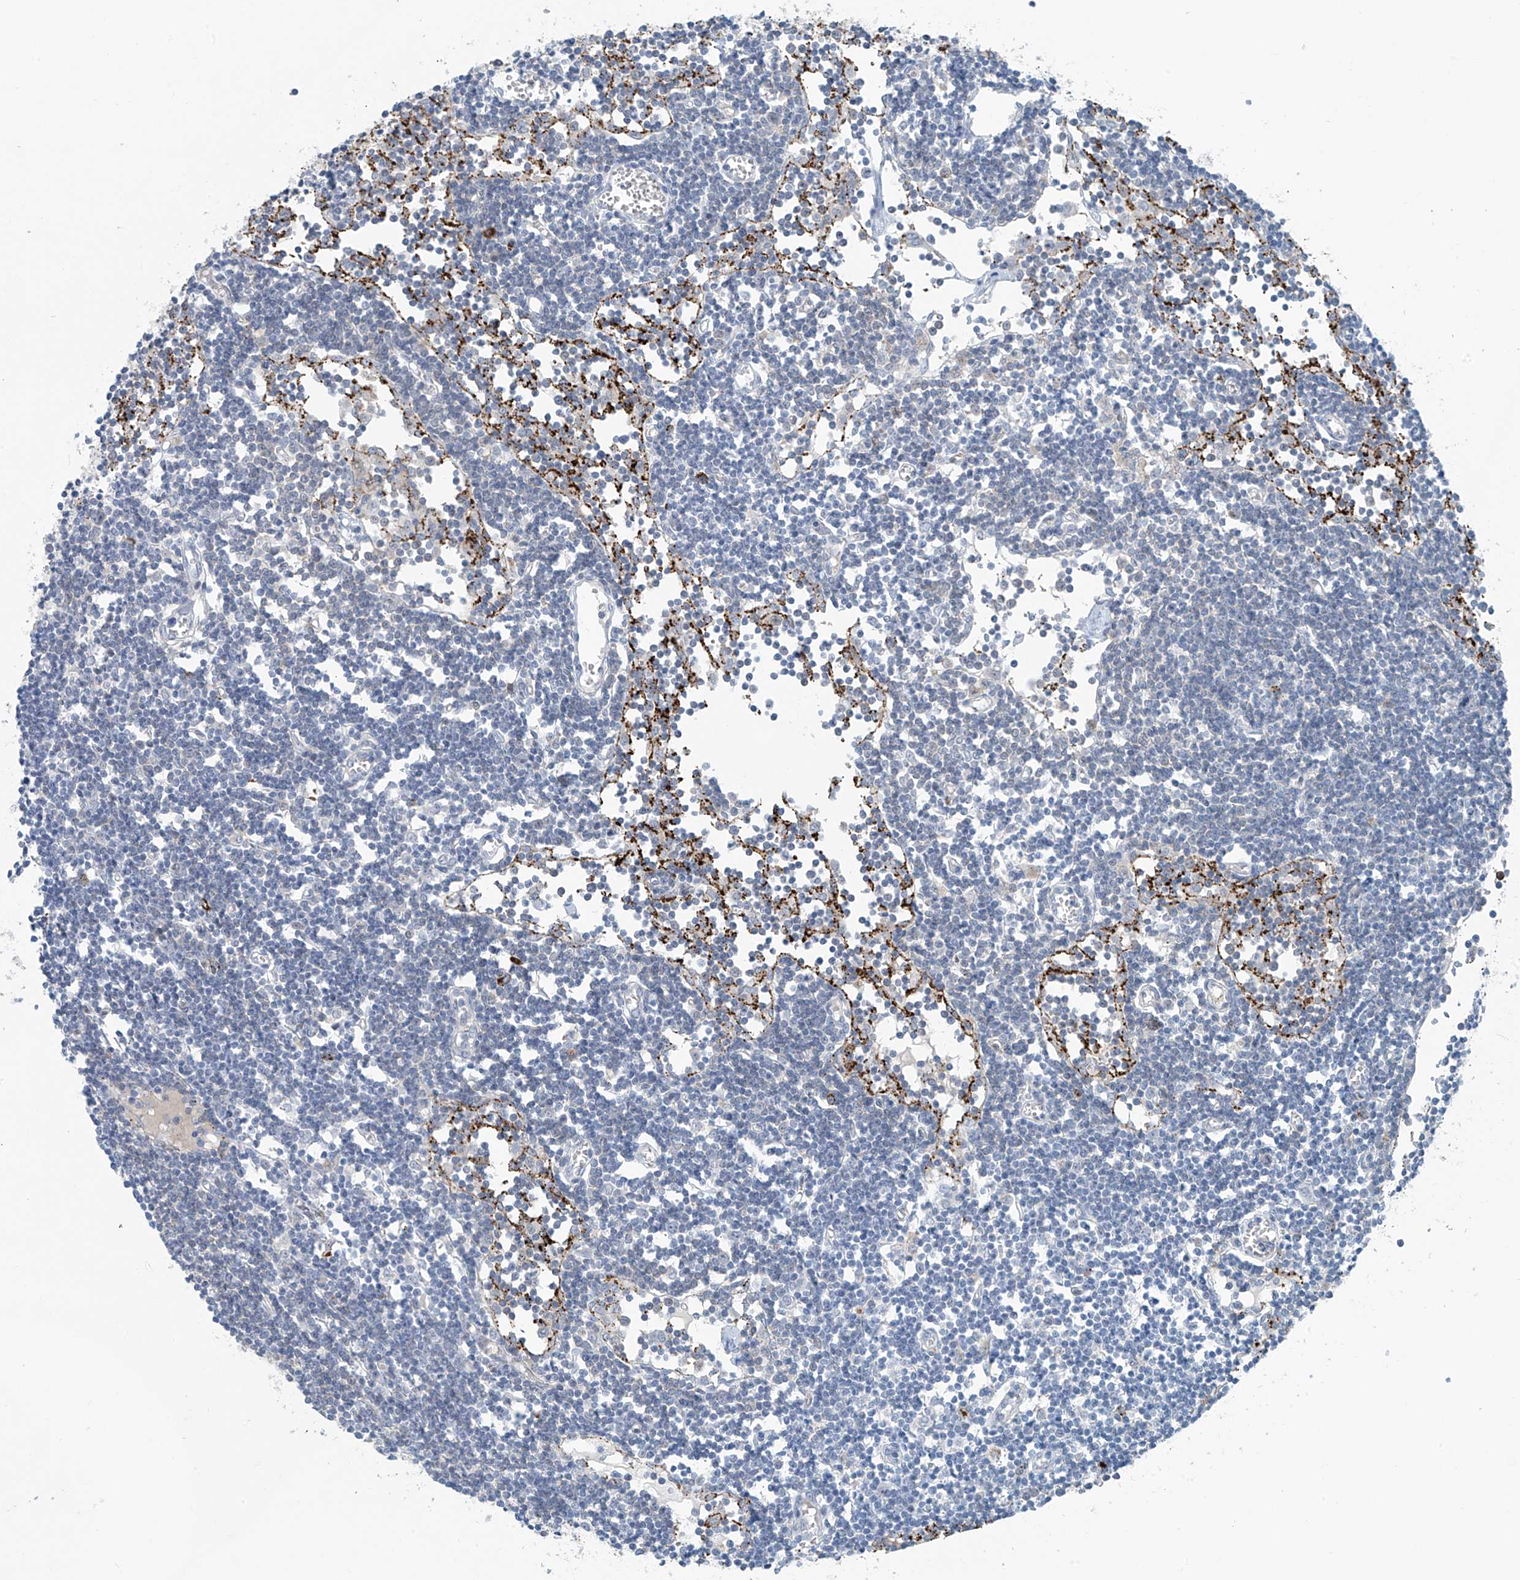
{"staining": {"intensity": "negative", "quantity": "none", "location": "none"}, "tissue": "lymph node", "cell_type": "Germinal center cells", "image_type": "normal", "snomed": [{"axis": "morphology", "description": "Normal tissue, NOS"}, {"axis": "topography", "description": "Lymph node"}], "caption": "An image of human lymph node is negative for staining in germinal center cells. The staining is performed using DAB (3,3'-diaminobenzidine) brown chromogen with nuclei counter-stained in using hematoxylin.", "gene": "ZNF793", "patient": {"sex": "female", "age": 11}}